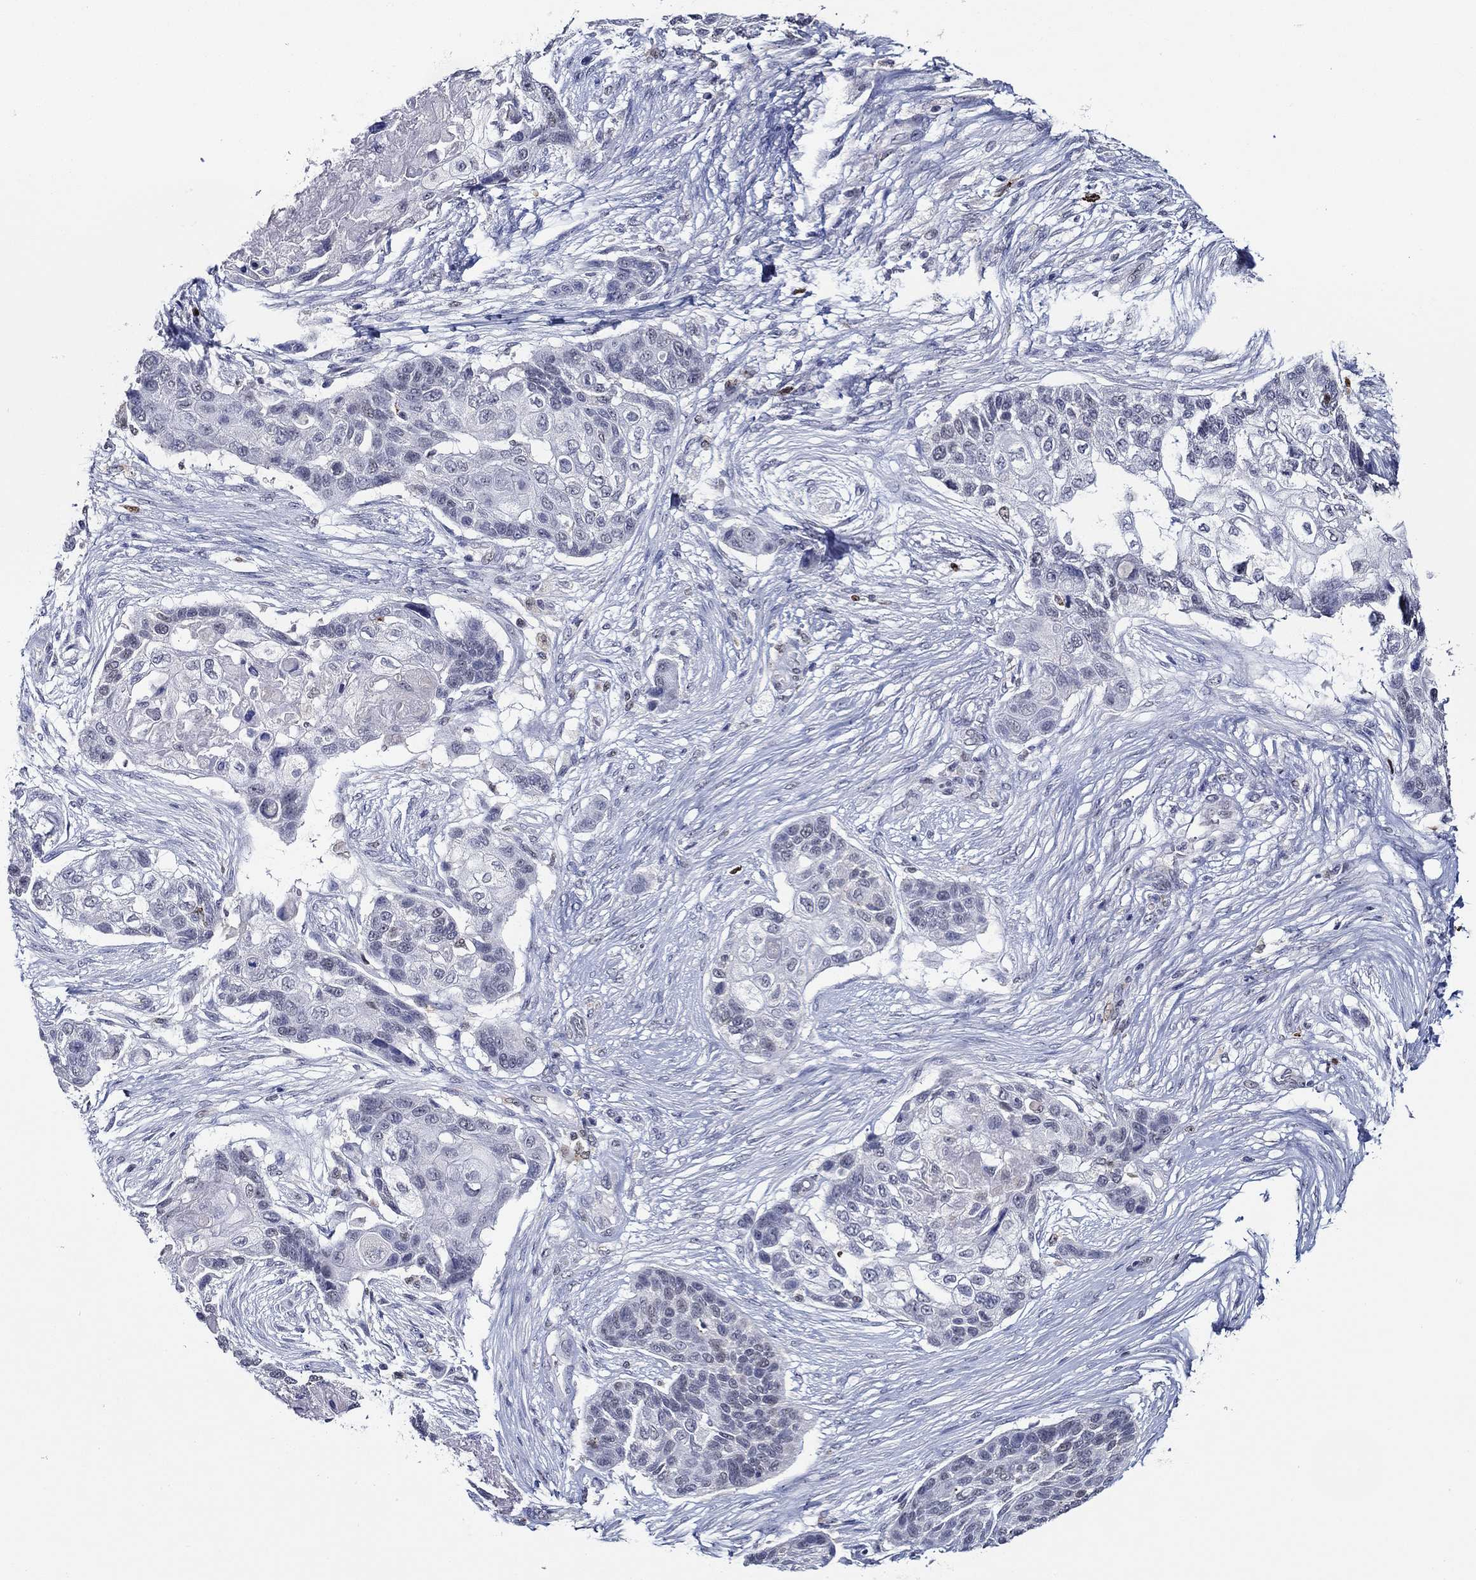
{"staining": {"intensity": "negative", "quantity": "none", "location": "none"}, "tissue": "lung cancer", "cell_type": "Tumor cells", "image_type": "cancer", "snomed": [{"axis": "morphology", "description": "Squamous cell carcinoma, NOS"}, {"axis": "topography", "description": "Lung"}], "caption": "This is an IHC photomicrograph of human lung cancer (squamous cell carcinoma). There is no expression in tumor cells.", "gene": "GATA2", "patient": {"sex": "male", "age": 69}}